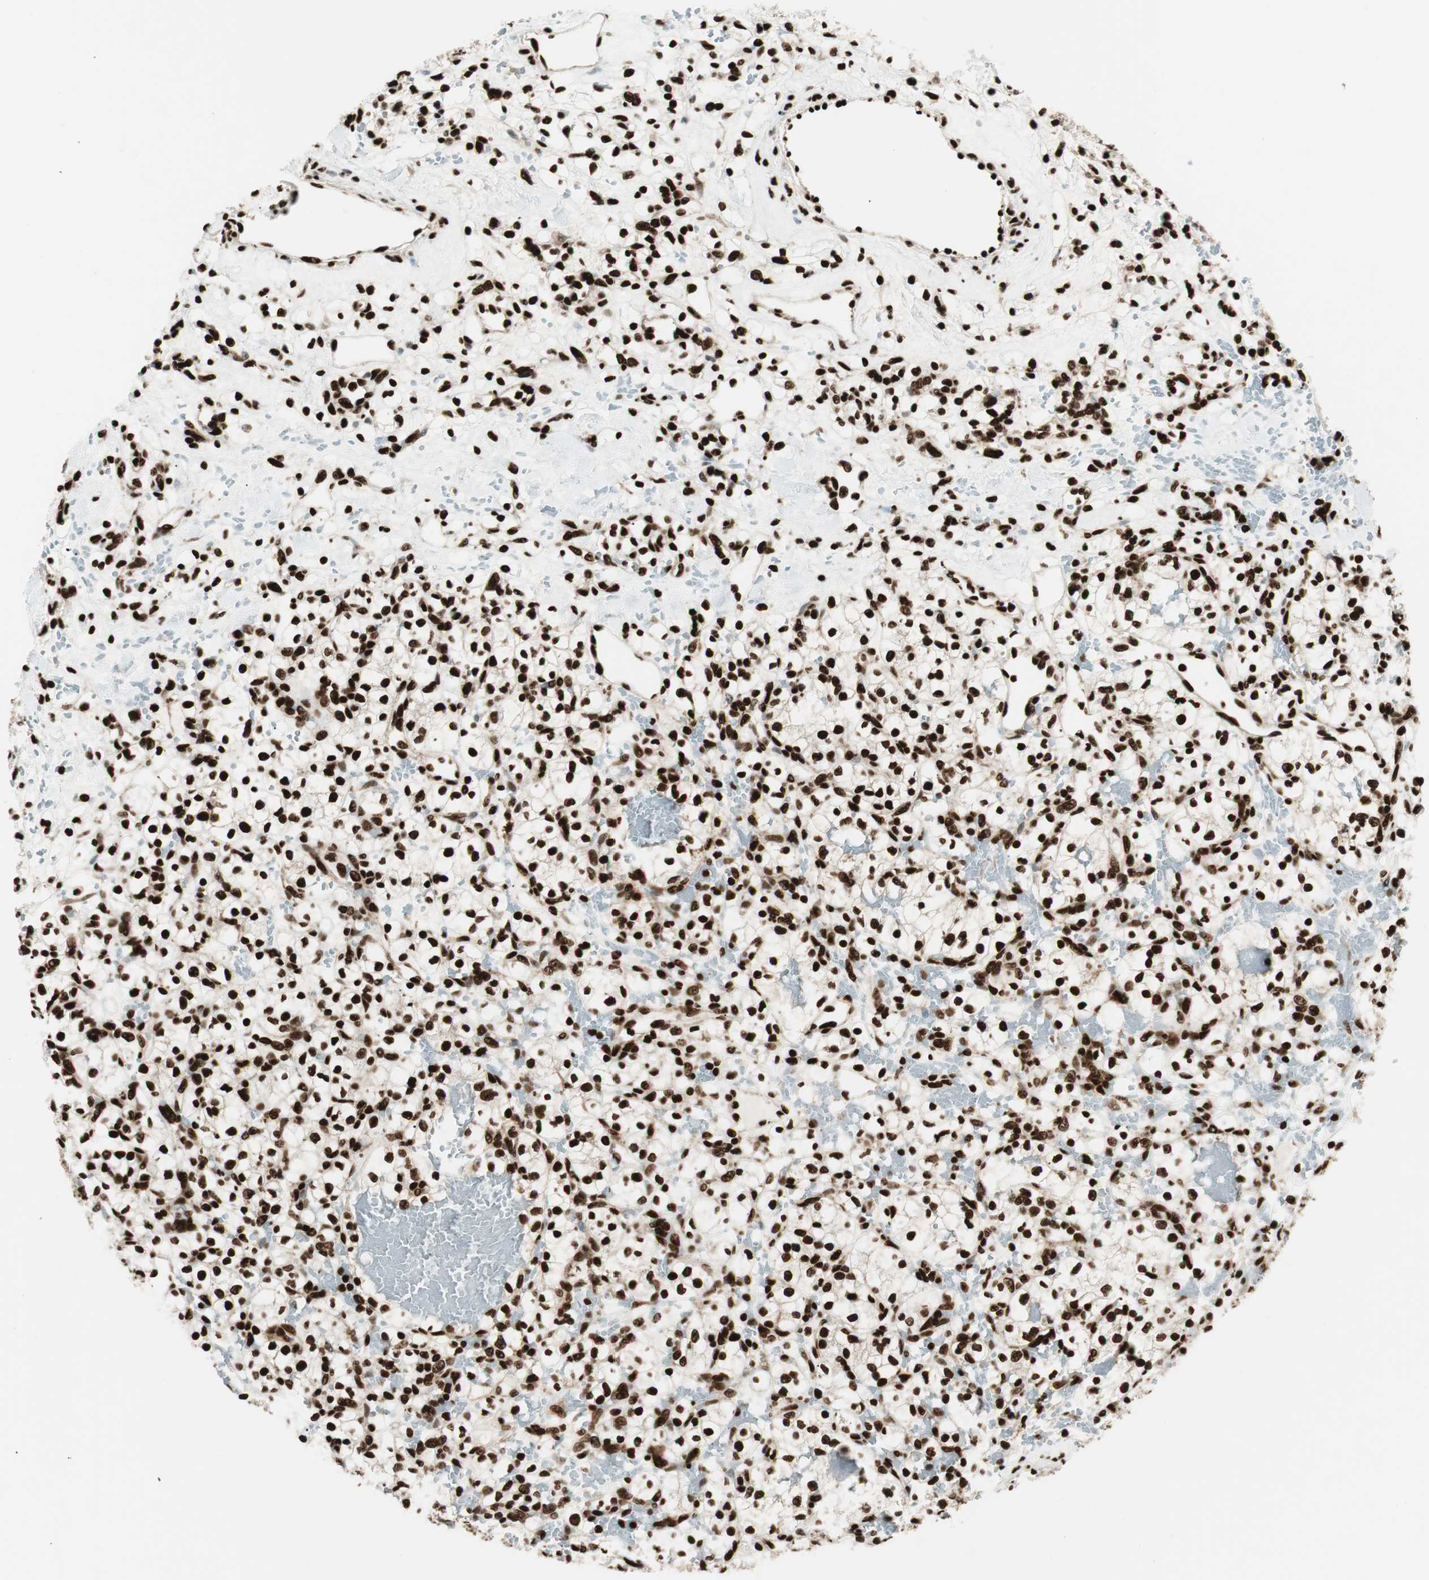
{"staining": {"intensity": "strong", "quantity": ">75%", "location": "nuclear"}, "tissue": "renal cancer", "cell_type": "Tumor cells", "image_type": "cancer", "snomed": [{"axis": "morphology", "description": "Adenocarcinoma, NOS"}, {"axis": "topography", "description": "Kidney"}], "caption": "Tumor cells exhibit strong nuclear positivity in about >75% of cells in adenocarcinoma (renal).", "gene": "EWSR1", "patient": {"sex": "female", "age": 60}}